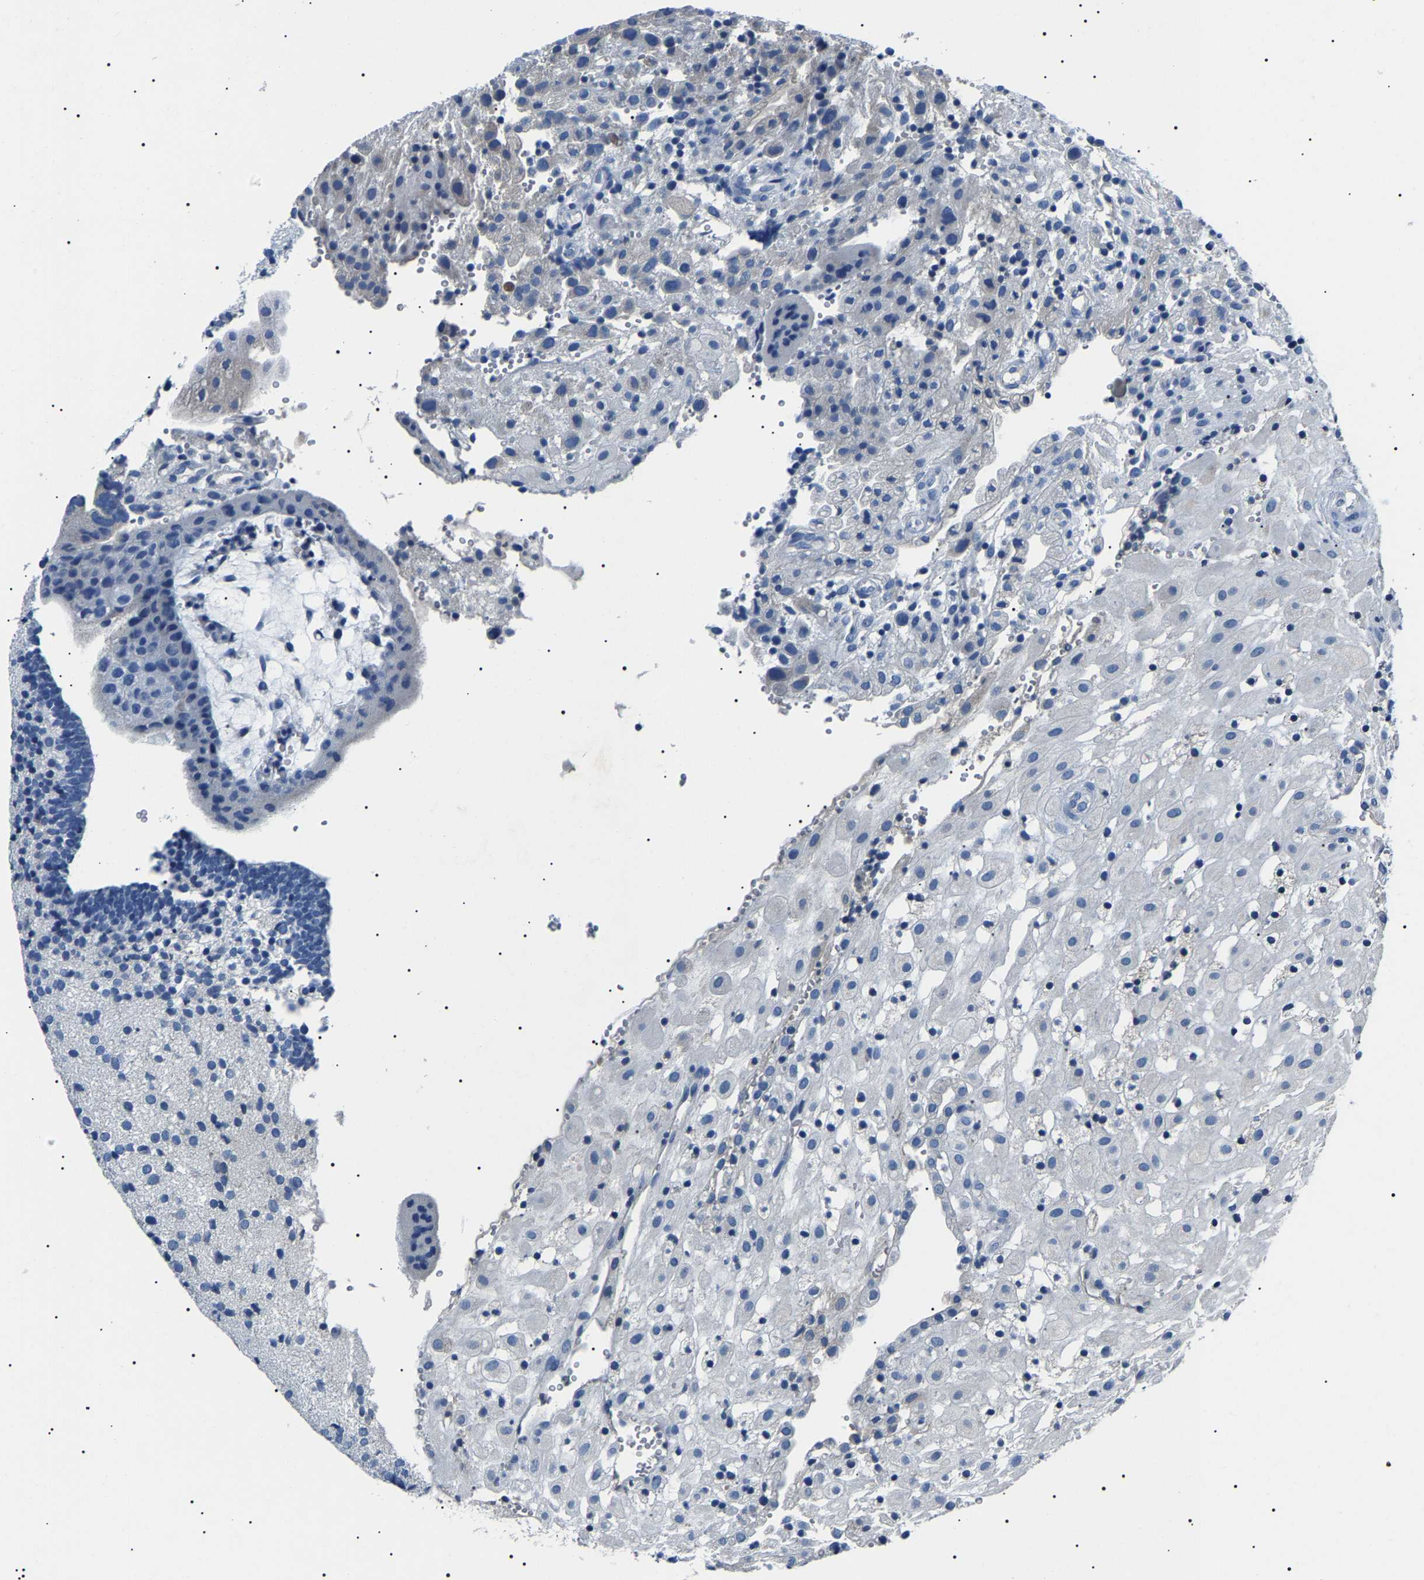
{"staining": {"intensity": "negative", "quantity": "none", "location": "none"}, "tissue": "placenta", "cell_type": "Decidual cells", "image_type": "normal", "snomed": [{"axis": "morphology", "description": "Normal tissue, NOS"}, {"axis": "topography", "description": "Placenta"}], "caption": "This is a micrograph of immunohistochemistry staining of benign placenta, which shows no expression in decidual cells. Nuclei are stained in blue.", "gene": "KLK15", "patient": {"sex": "female", "age": 18}}